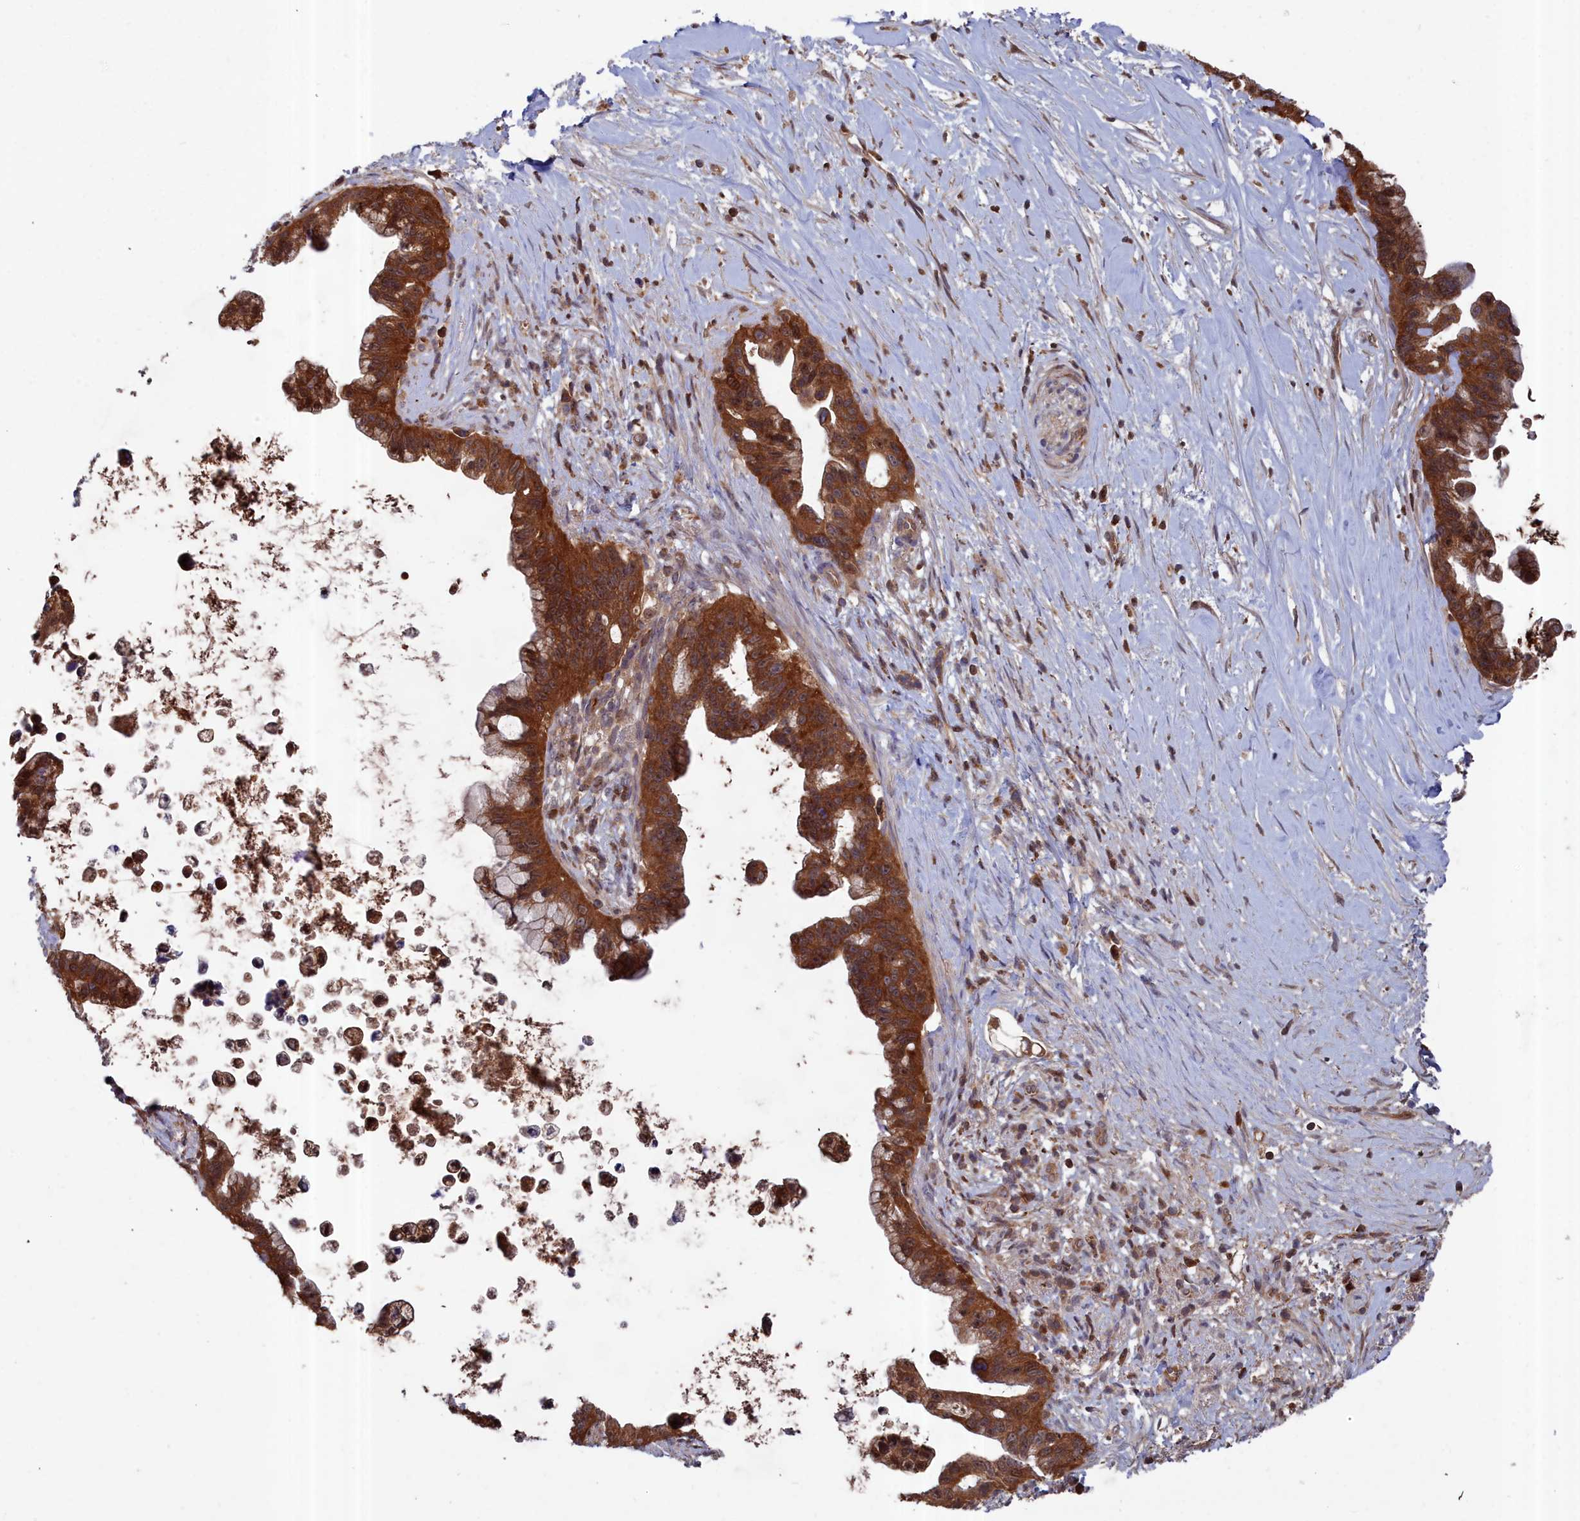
{"staining": {"intensity": "strong", "quantity": ">75%", "location": "cytoplasmic/membranous"}, "tissue": "pancreatic cancer", "cell_type": "Tumor cells", "image_type": "cancer", "snomed": [{"axis": "morphology", "description": "Adenocarcinoma, NOS"}, {"axis": "topography", "description": "Pancreas"}], "caption": "Brown immunohistochemical staining in adenocarcinoma (pancreatic) reveals strong cytoplasmic/membranous expression in approximately >75% of tumor cells.", "gene": "GFRA2", "patient": {"sex": "female", "age": 83}}